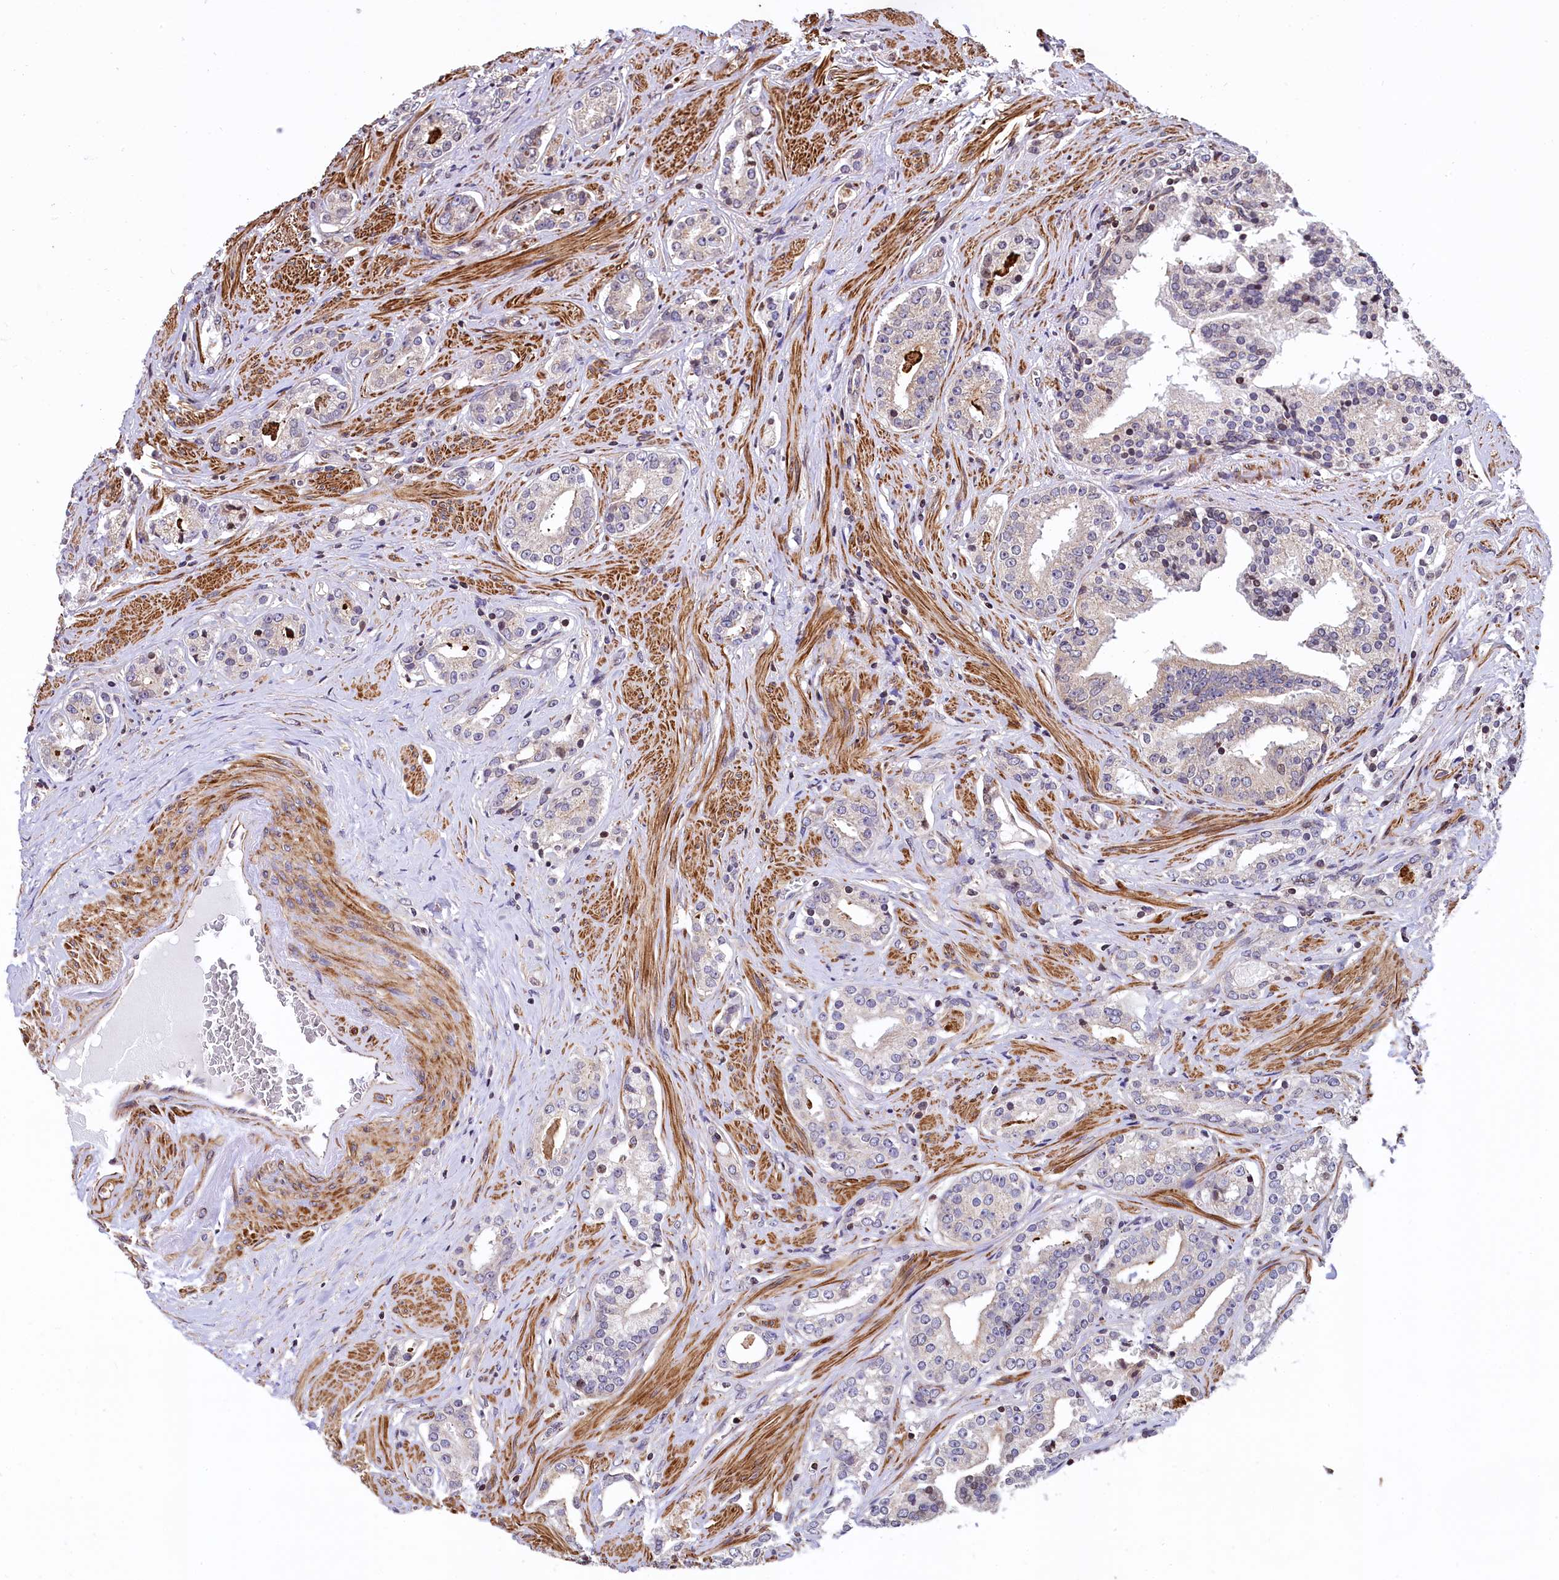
{"staining": {"intensity": "negative", "quantity": "none", "location": "none"}, "tissue": "prostate cancer", "cell_type": "Tumor cells", "image_type": "cancer", "snomed": [{"axis": "morphology", "description": "Adenocarcinoma, High grade"}, {"axis": "topography", "description": "Prostate"}], "caption": "A high-resolution histopathology image shows IHC staining of prostate cancer, which exhibits no significant positivity in tumor cells. (DAB immunohistochemistry (IHC), high magnification).", "gene": "ZNF2", "patient": {"sex": "male", "age": 58}}